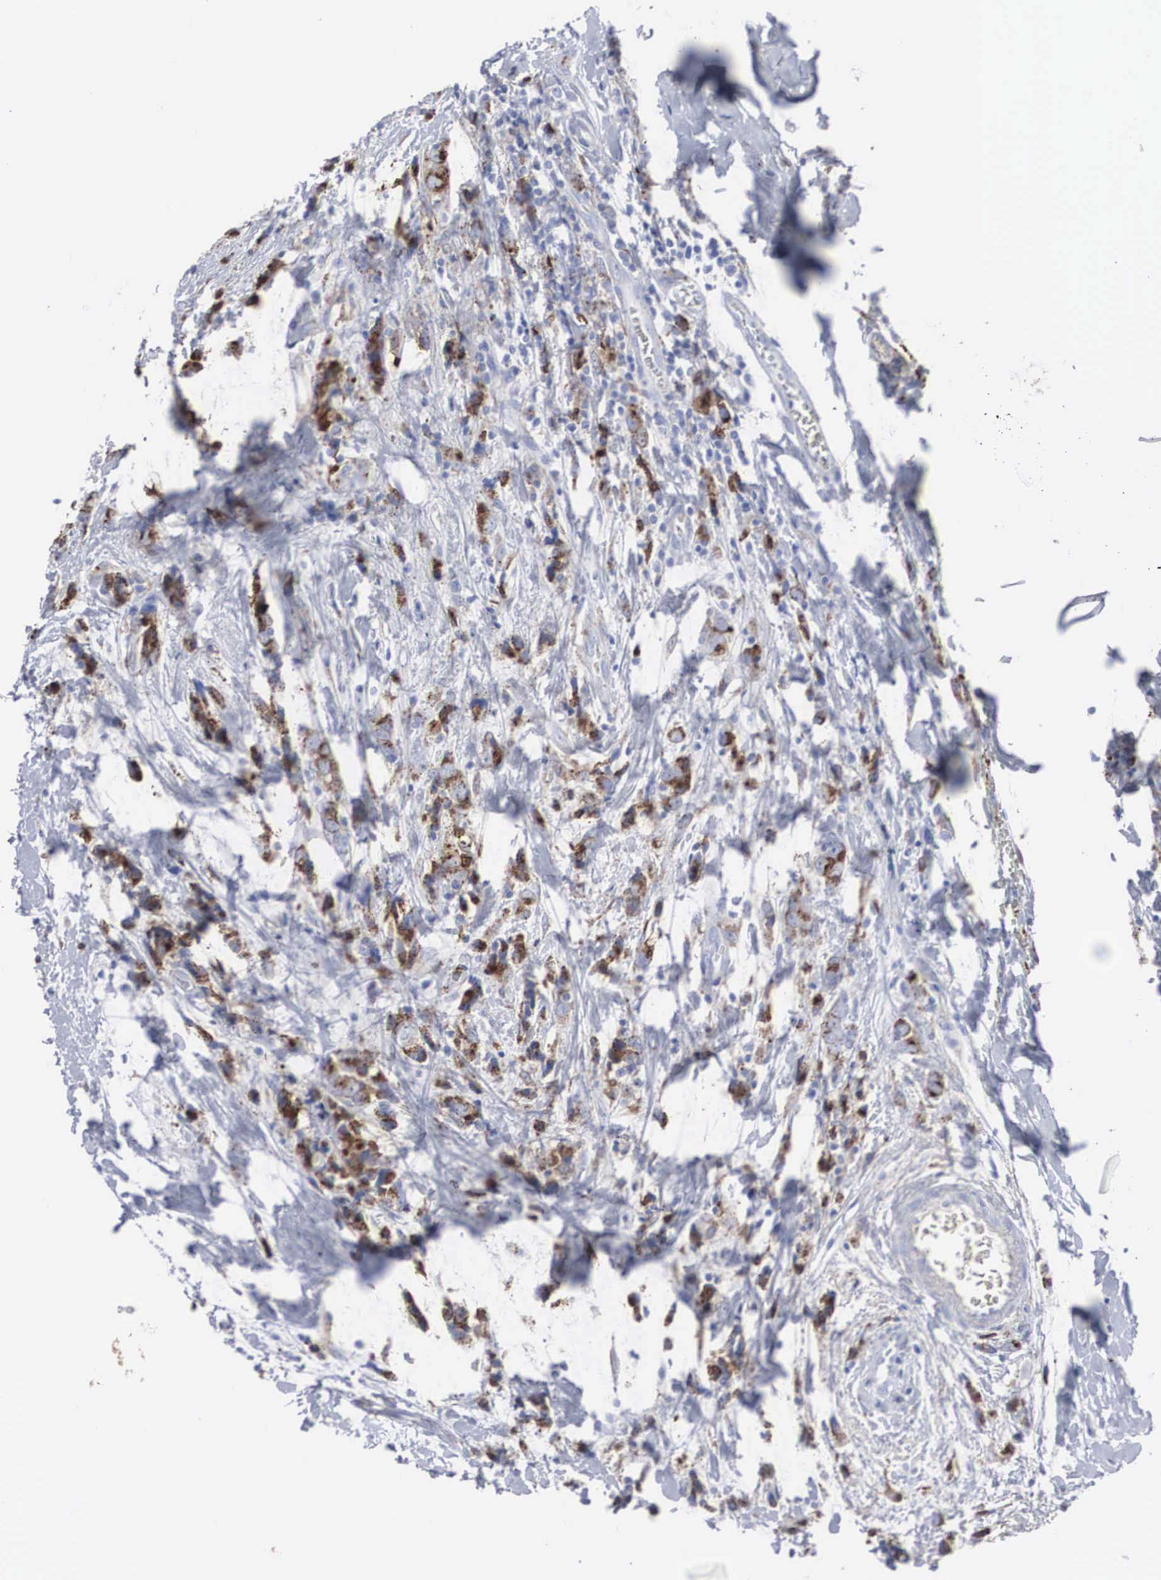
{"staining": {"intensity": "strong", "quantity": ">75%", "location": "cytoplasmic/membranous"}, "tissue": "breast cancer", "cell_type": "Tumor cells", "image_type": "cancer", "snomed": [{"axis": "morphology", "description": "Lobular carcinoma"}, {"axis": "topography", "description": "Breast"}], "caption": "Breast cancer stained with DAB immunohistochemistry shows high levels of strong cytoplasmic/membranous expression in approximately >75% of tumor cells.", "gene": "LGALS3BP", "patient": {"sex": "female", "age": 57}}